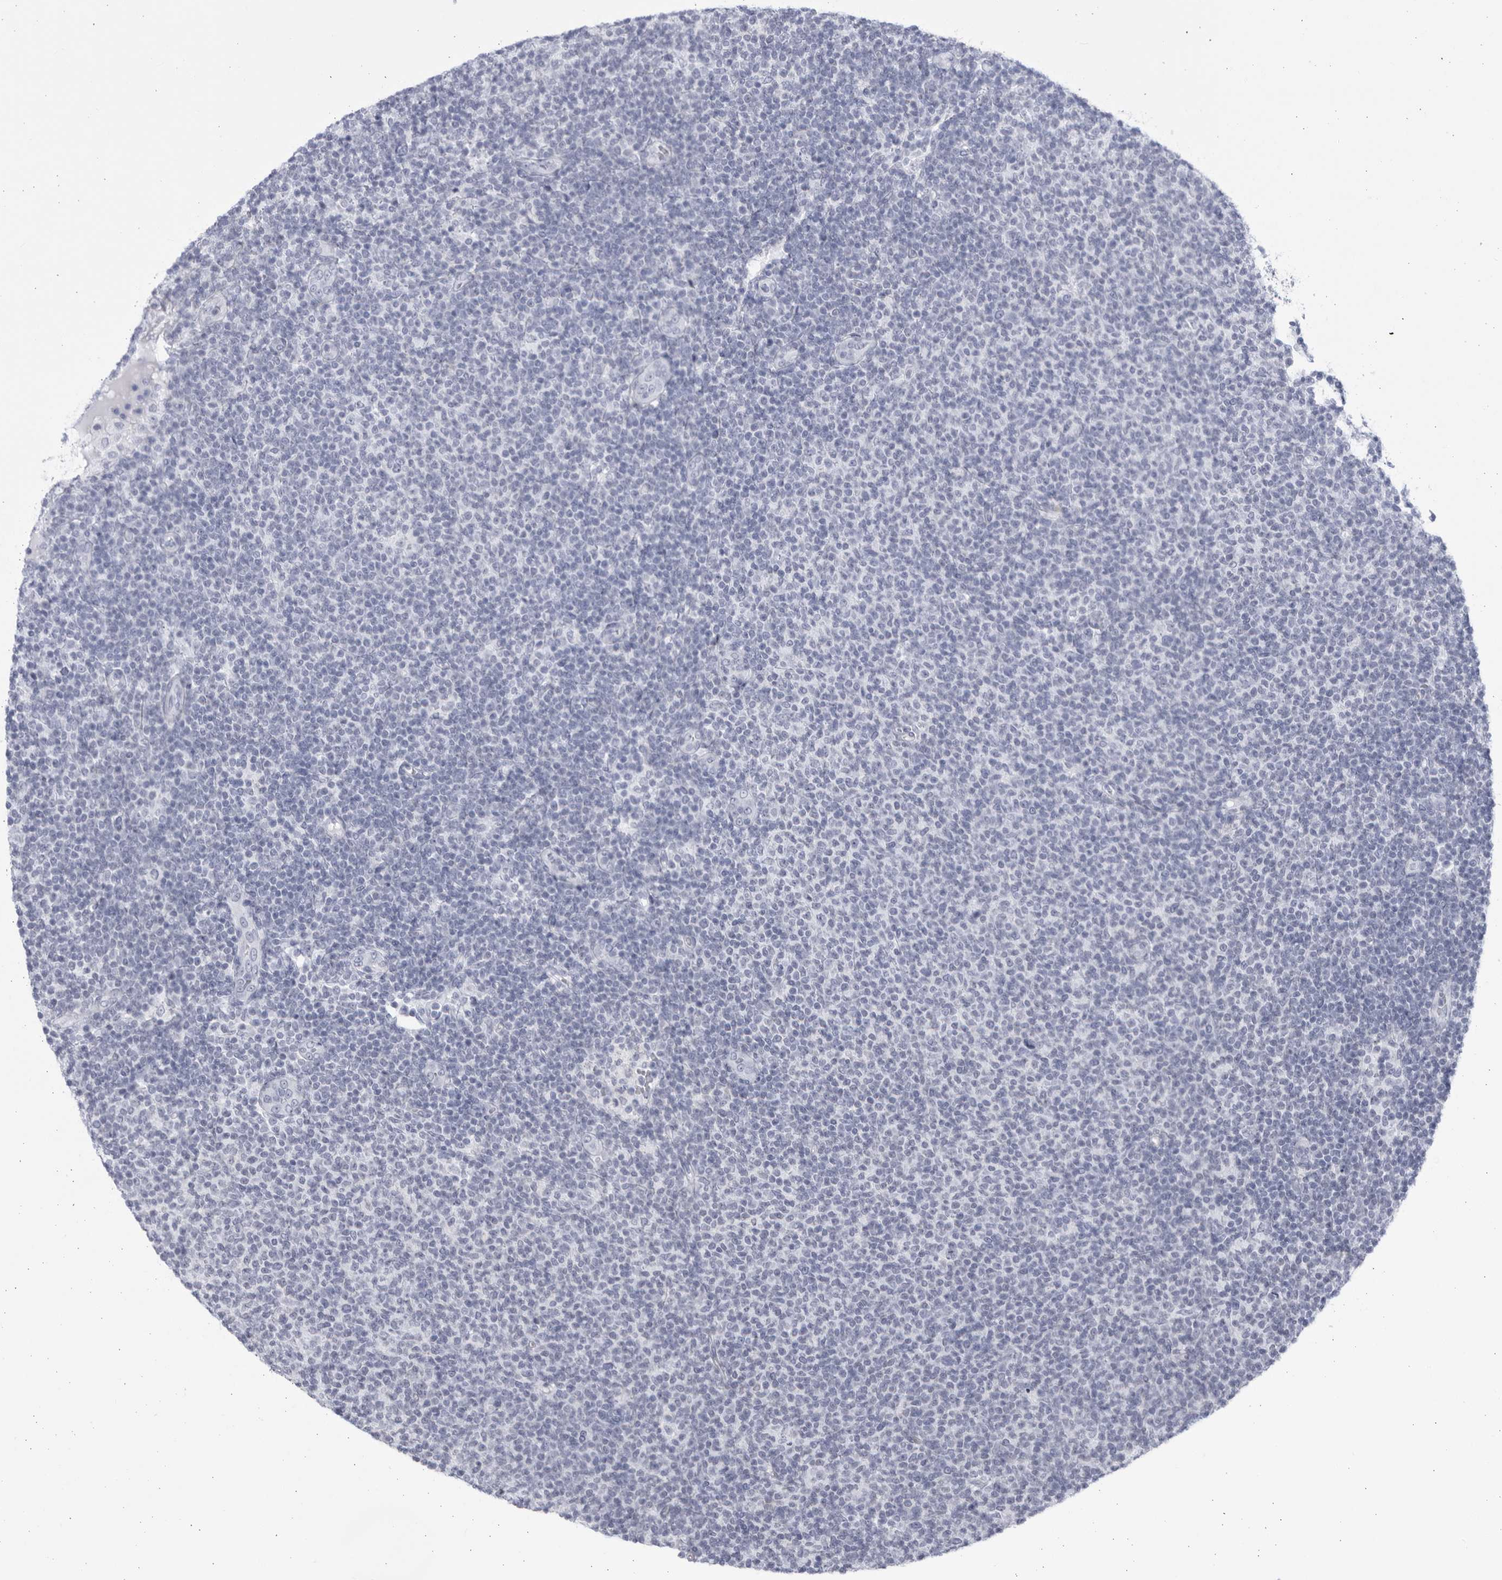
{"staining": {"intensity": "negative", "quantity": "none", "location": "none"}, "tissue": "lymphoma", "cell_type": "Tumor cells", "image_type": "cancer", "snomed": [{"axis": "morphology", "description": "Malignant lymphoma, non-Hodgkin's type, Low grade"}, {"axis": "topography", "description": "Lymph node"}], "caption": "A histopathology image of human lymphoma is negative for staining in tumor cells.", "gene": "CCDC181", "patient": {"sex": "male", "age": 66}}